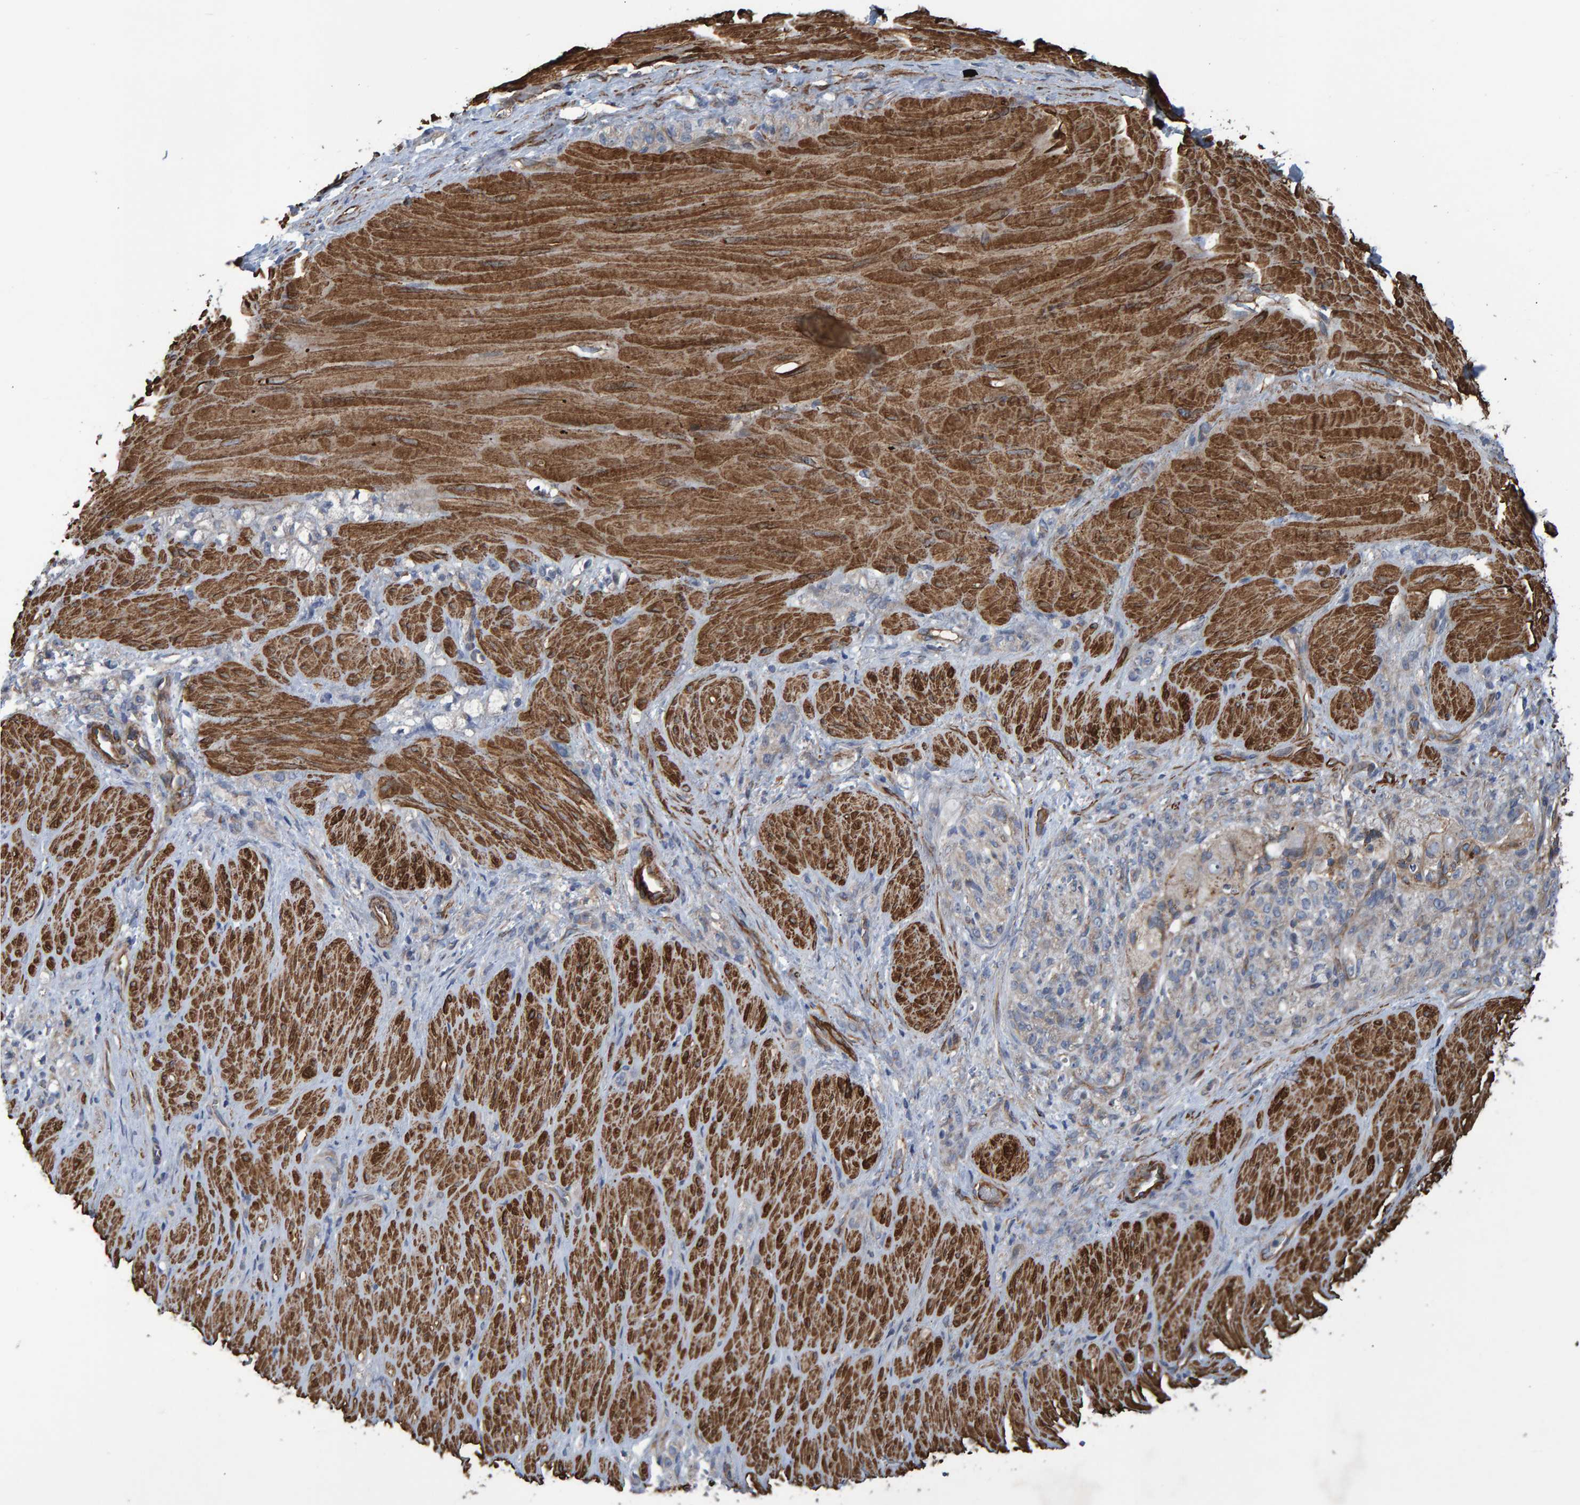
{"staining": {"intensity": "negative", "quantity": "none", "location": "none"}, "tissue": "stomach cancer", "cell_type": "Tumor cells", "image_type": "cancer", "snomed": [{"axis": "morphology", "description": "Normal tissue, NOS"}, {"axis": "morphology", "description": "Adenocarcinoma, NOS"}, {"axis": "topography", "description": "Stomach"}], "caption": "DAB immunohistochemical staining of human stomach adenocarcinoma shows no significant positivity in tumor cells. (DAB (3,3'-diaminobenzidine) immunohistochemistry (IHC) with hematoxylin counter stain).", "gene": "SLIT2", "patient": {"sex": "male", "age": 82}}